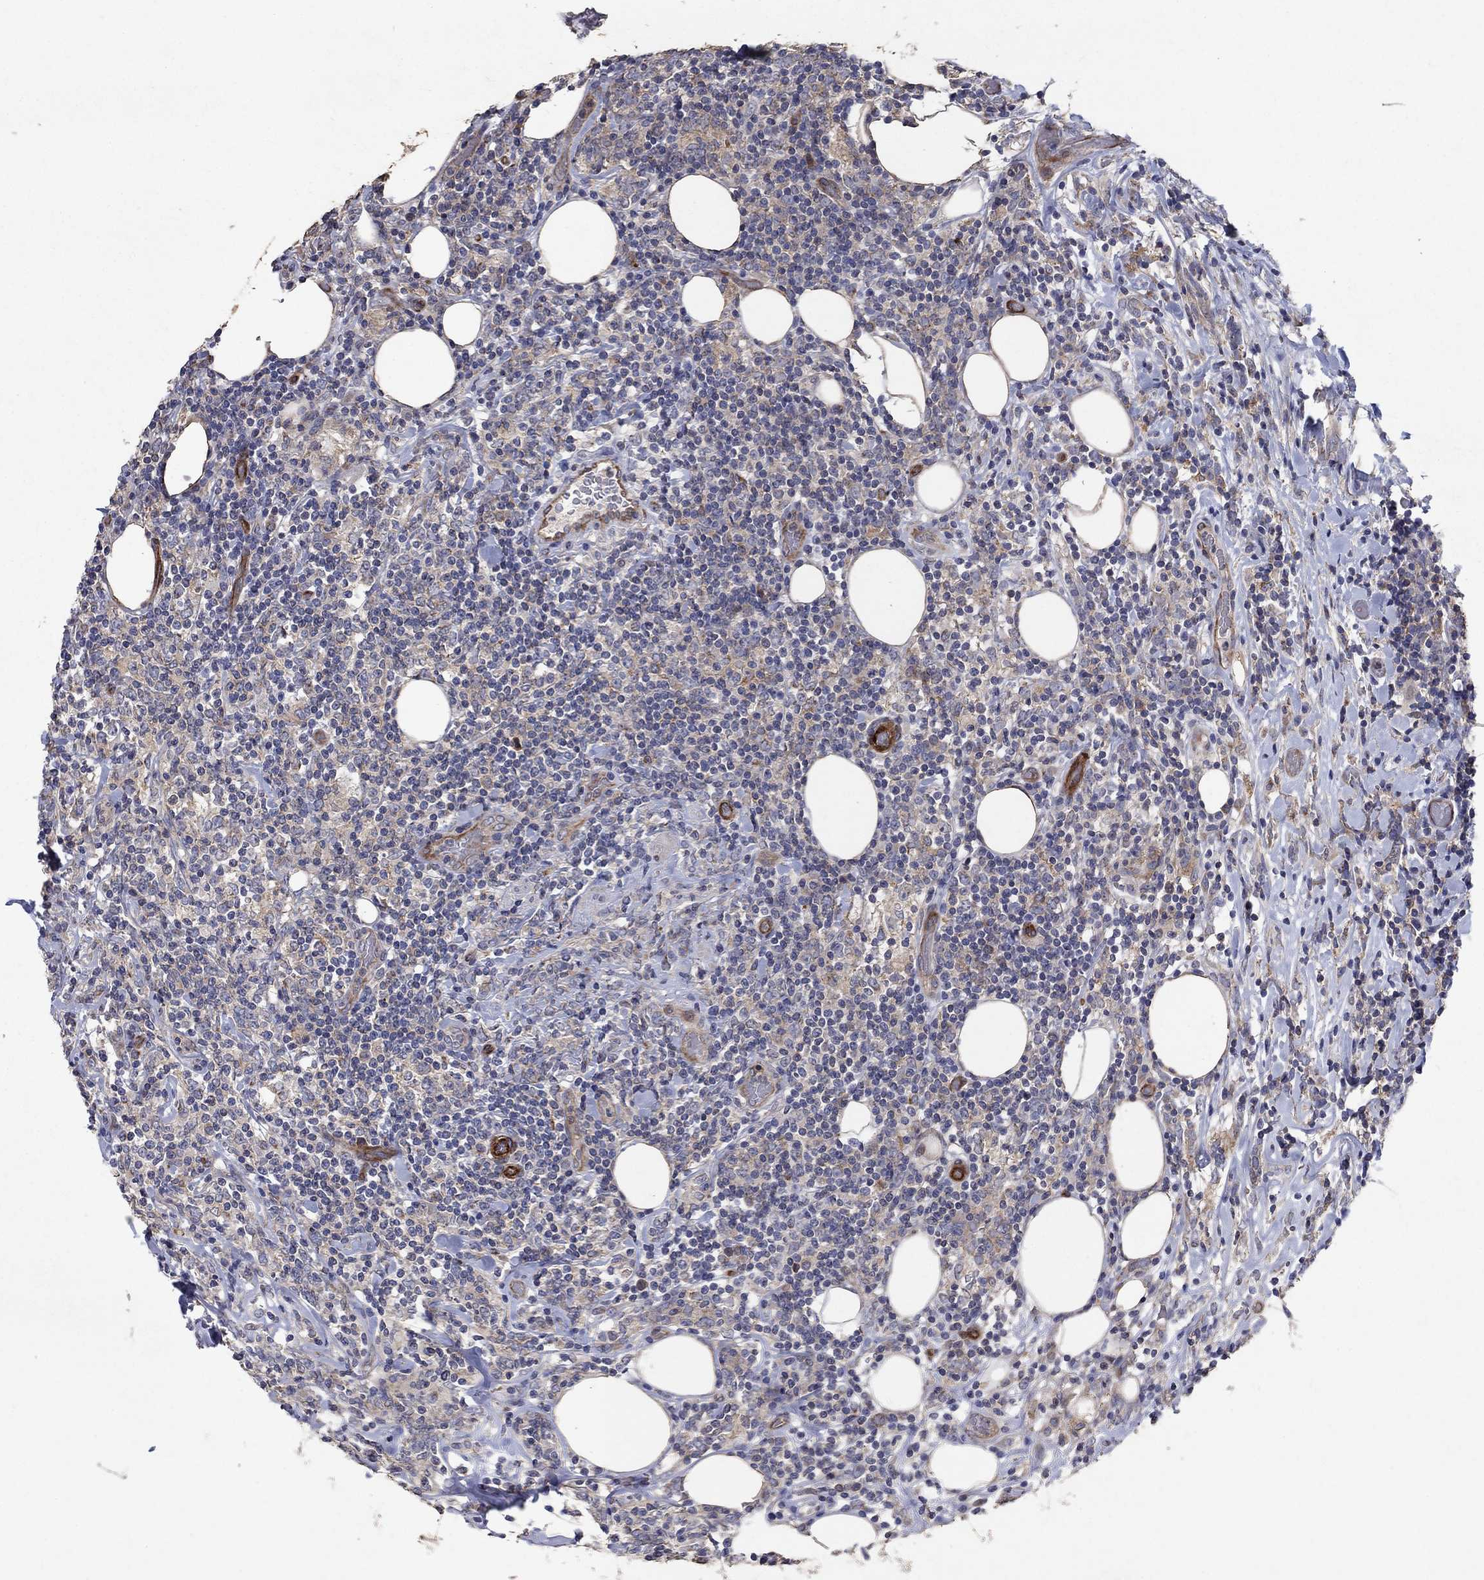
{"staining": {"intensity": "weak", "quantity": ">75%", "location": "cytoplasmic/membranous"}, "tissue": "lymphoma", "cell_type": "Tumor cells", "image_type": "cancer", "snomed": [{"axis": "morphology", "description": "Malignant lymphoma, non-Hodgkin's type, High grade"}, {"axis": "topography", "description": "Lymph node"}], "caption": "High-power microscopy captured an immunohistochemistry (IHC) image of malignant lymphoma, non-Hodgkin's type (high-grade), revealing weak cytoplasmic/membranous positivity in approximately >75% of tumor cells.", "gene": "FRG1", "patient": {"sex": "female", "age": 84}}